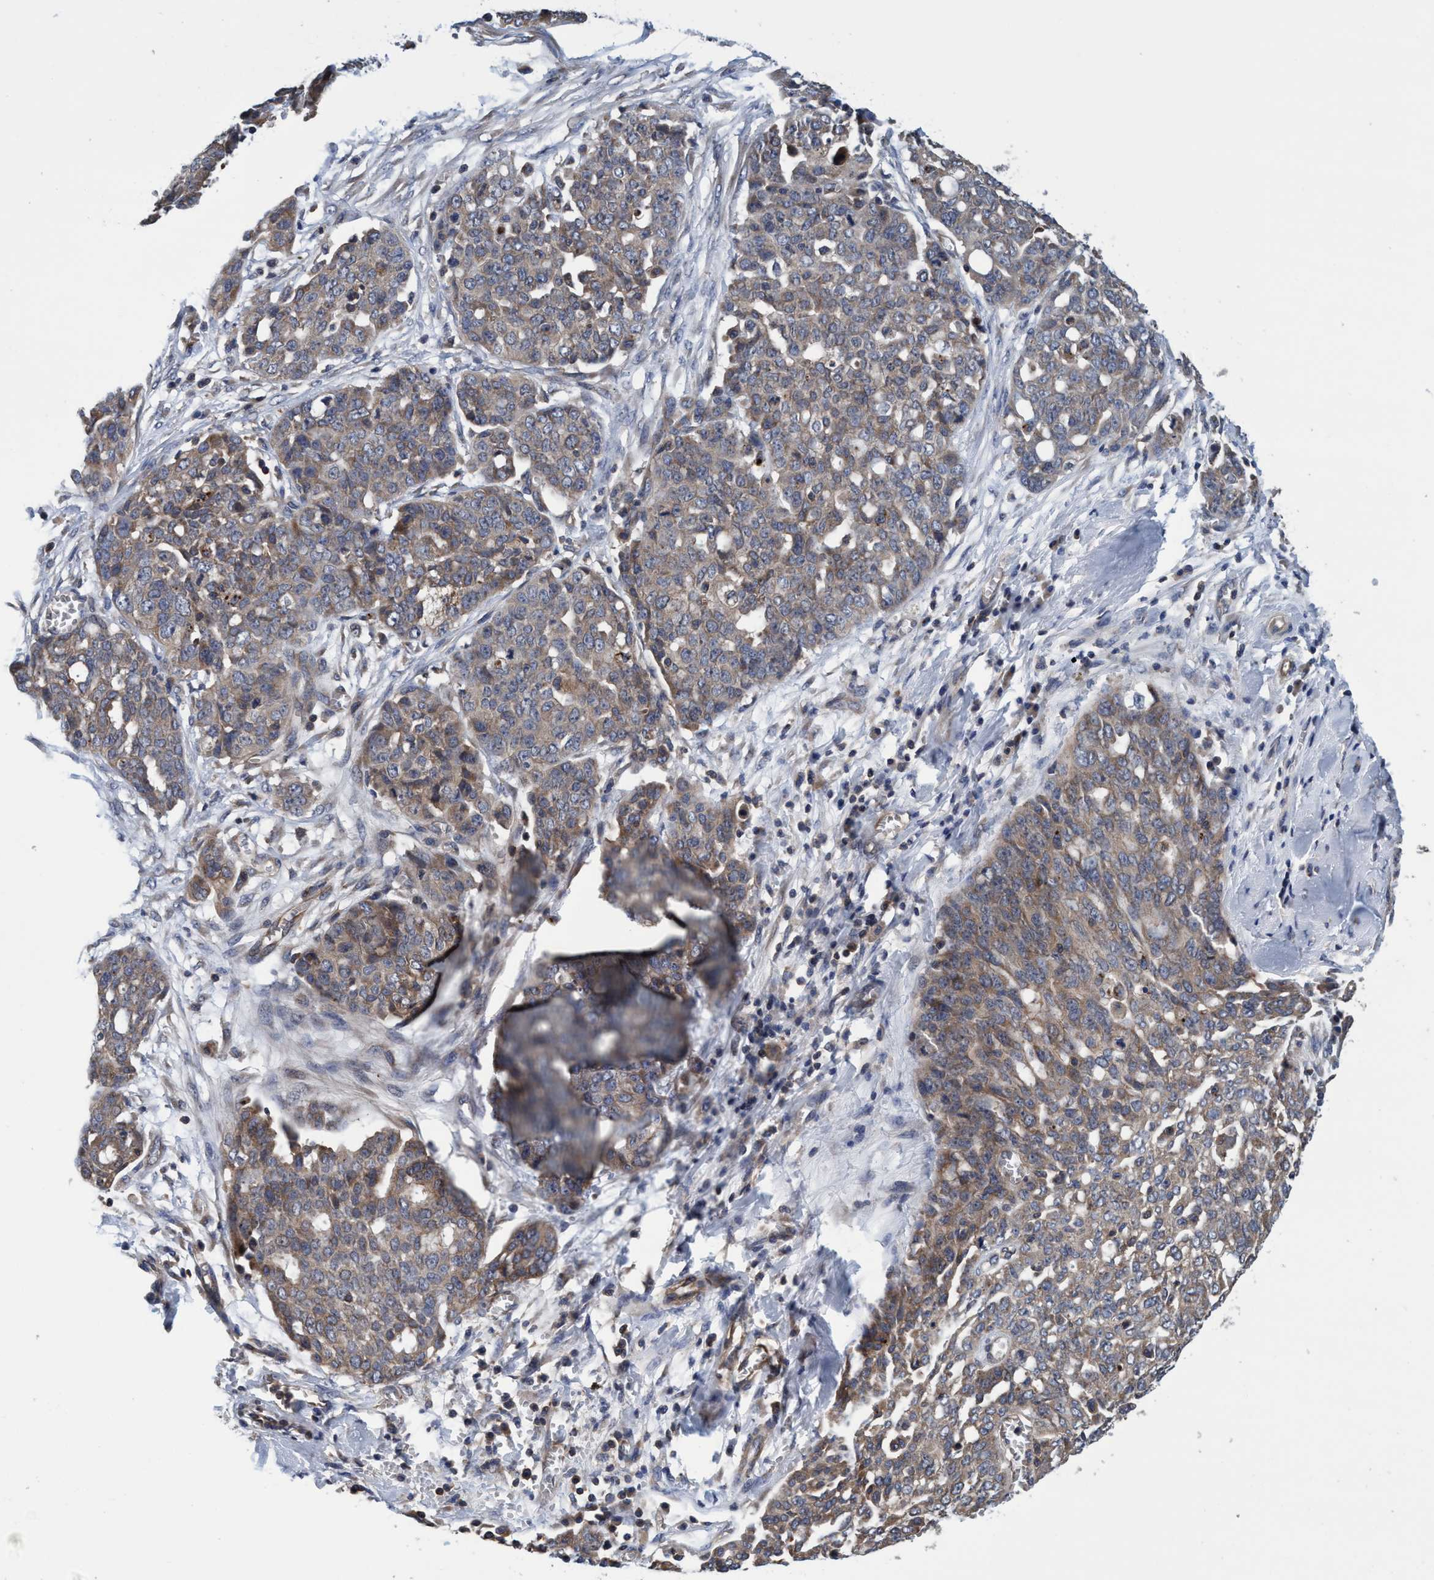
{"staining": {"intensity": "weak", "quantity": ">75%", "location": "cytoplasmic/membranous"}, "tissue": "ovarian cancer", "cell_type": "Tumor cells", "image_type": "cancer", "snomed": [{"axis": "morphology", "description": "Cystadenocarcinoma, serous, NOS"}, {"axis": "topography", "description": "Soft tissue"}, {"axis": "topography", "description": "Ovary"}], "caption": "This is a histology image of immunohistochemistry staining of ovarian serous cystadenocarcinoma, which shows weak positivity in the cytoplasmic/membranous of tumor cells.", "gene": "CALCOCO2", "patient": {"sex": "female", "age": 57}}